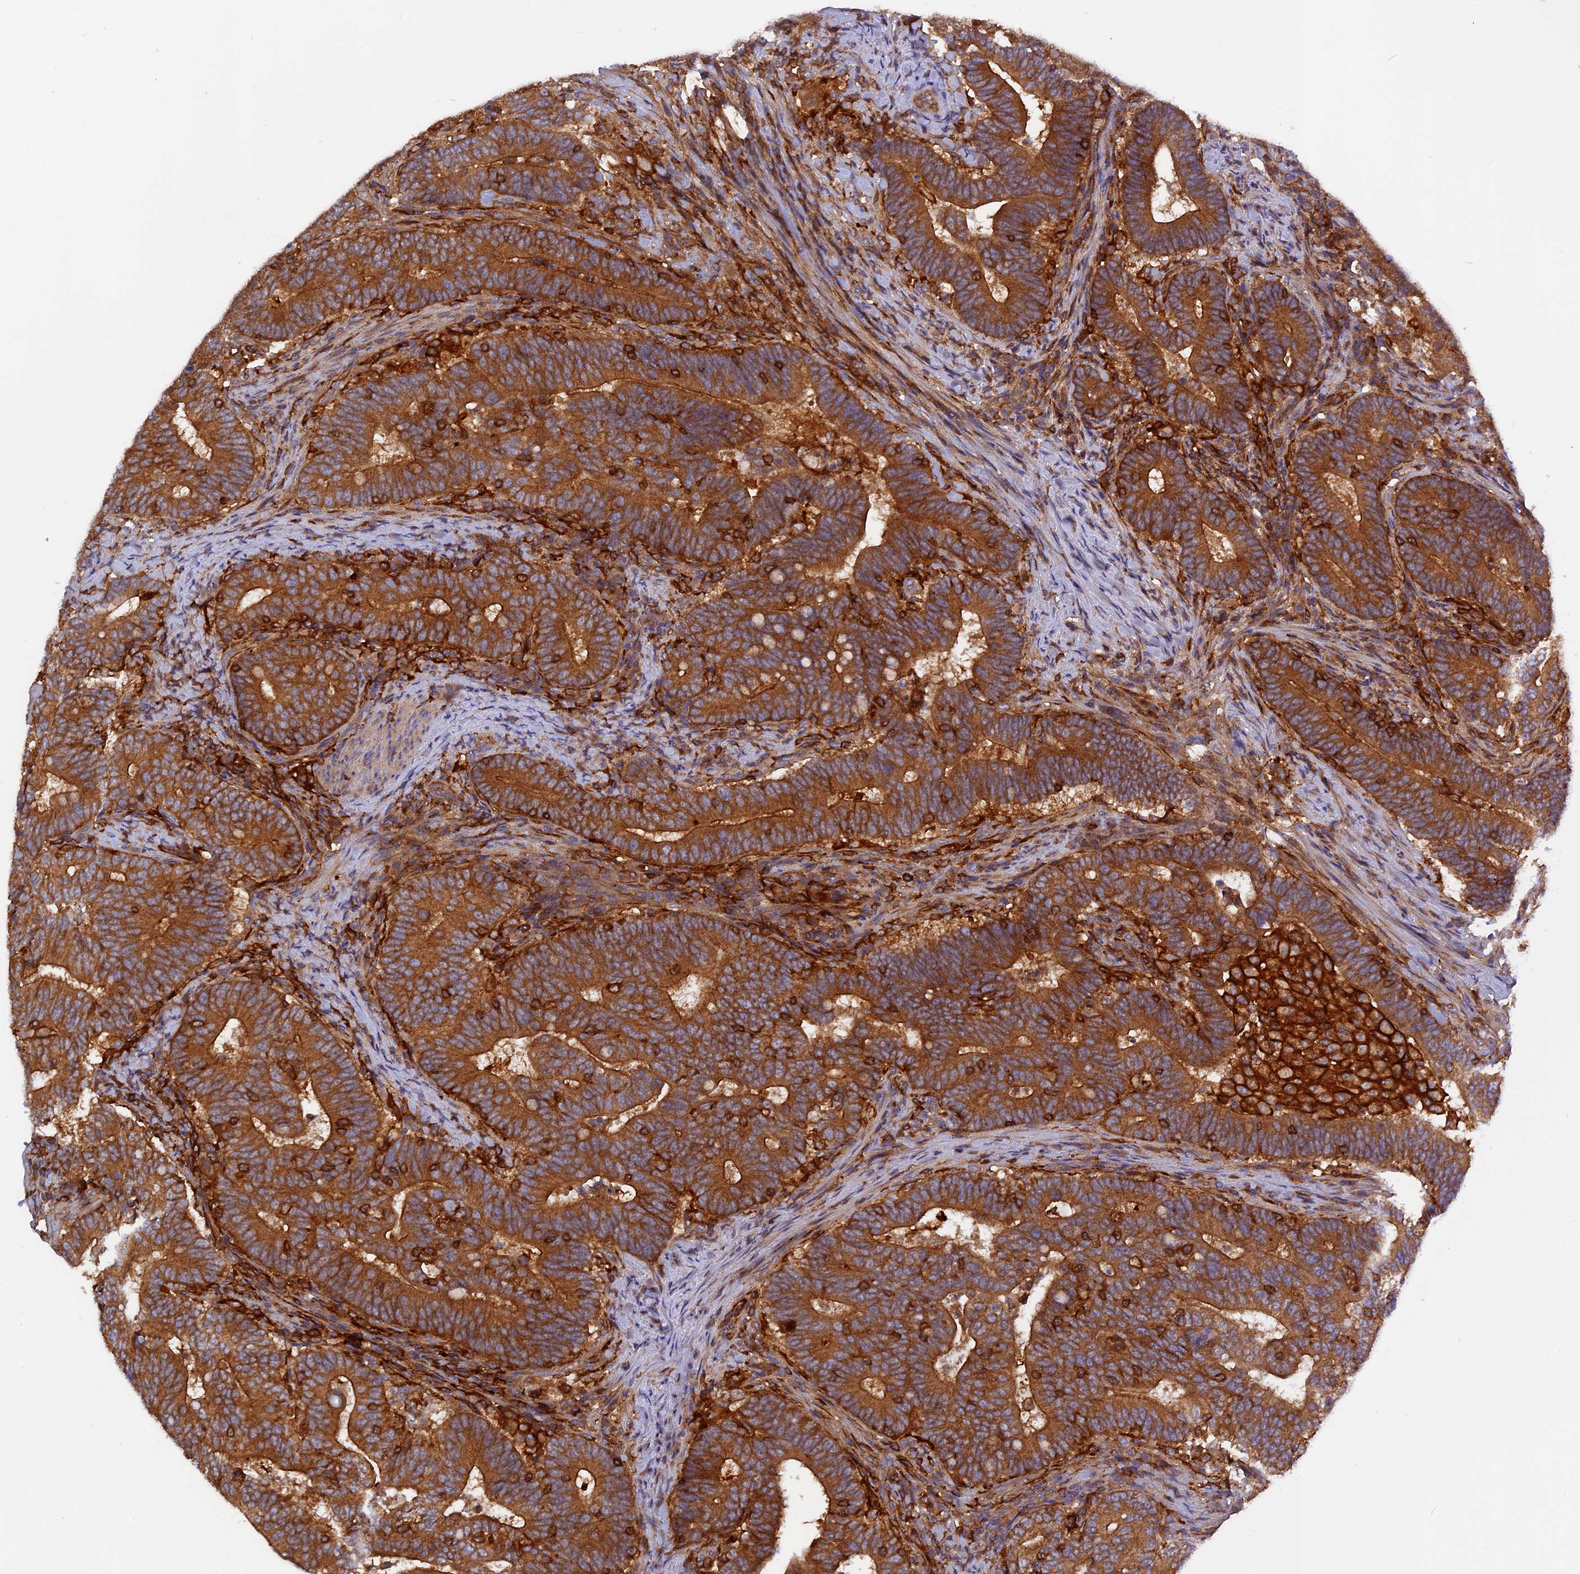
{"staining": {"intensity": "strong", "quantity": ">75%", "location": "cytoplasmic/membranous"}, "tissue": "colorectal cancer", "cell_type": "Tumor cells", "image_type": "cancer", "snomed": [{"axis": "morphology", "description": "Adenocarcinoma, NOS"}, {"axis": "topography", "description": "Colon"}], "caption": "Adenocarcinoma (colorectal) stained with a brown dye displays strong cytoplasmic/membranous positive positivity in about >75% of tumor cells.", "gene": "MYO9B", "patient": {"sex": "female", "age": 66}}